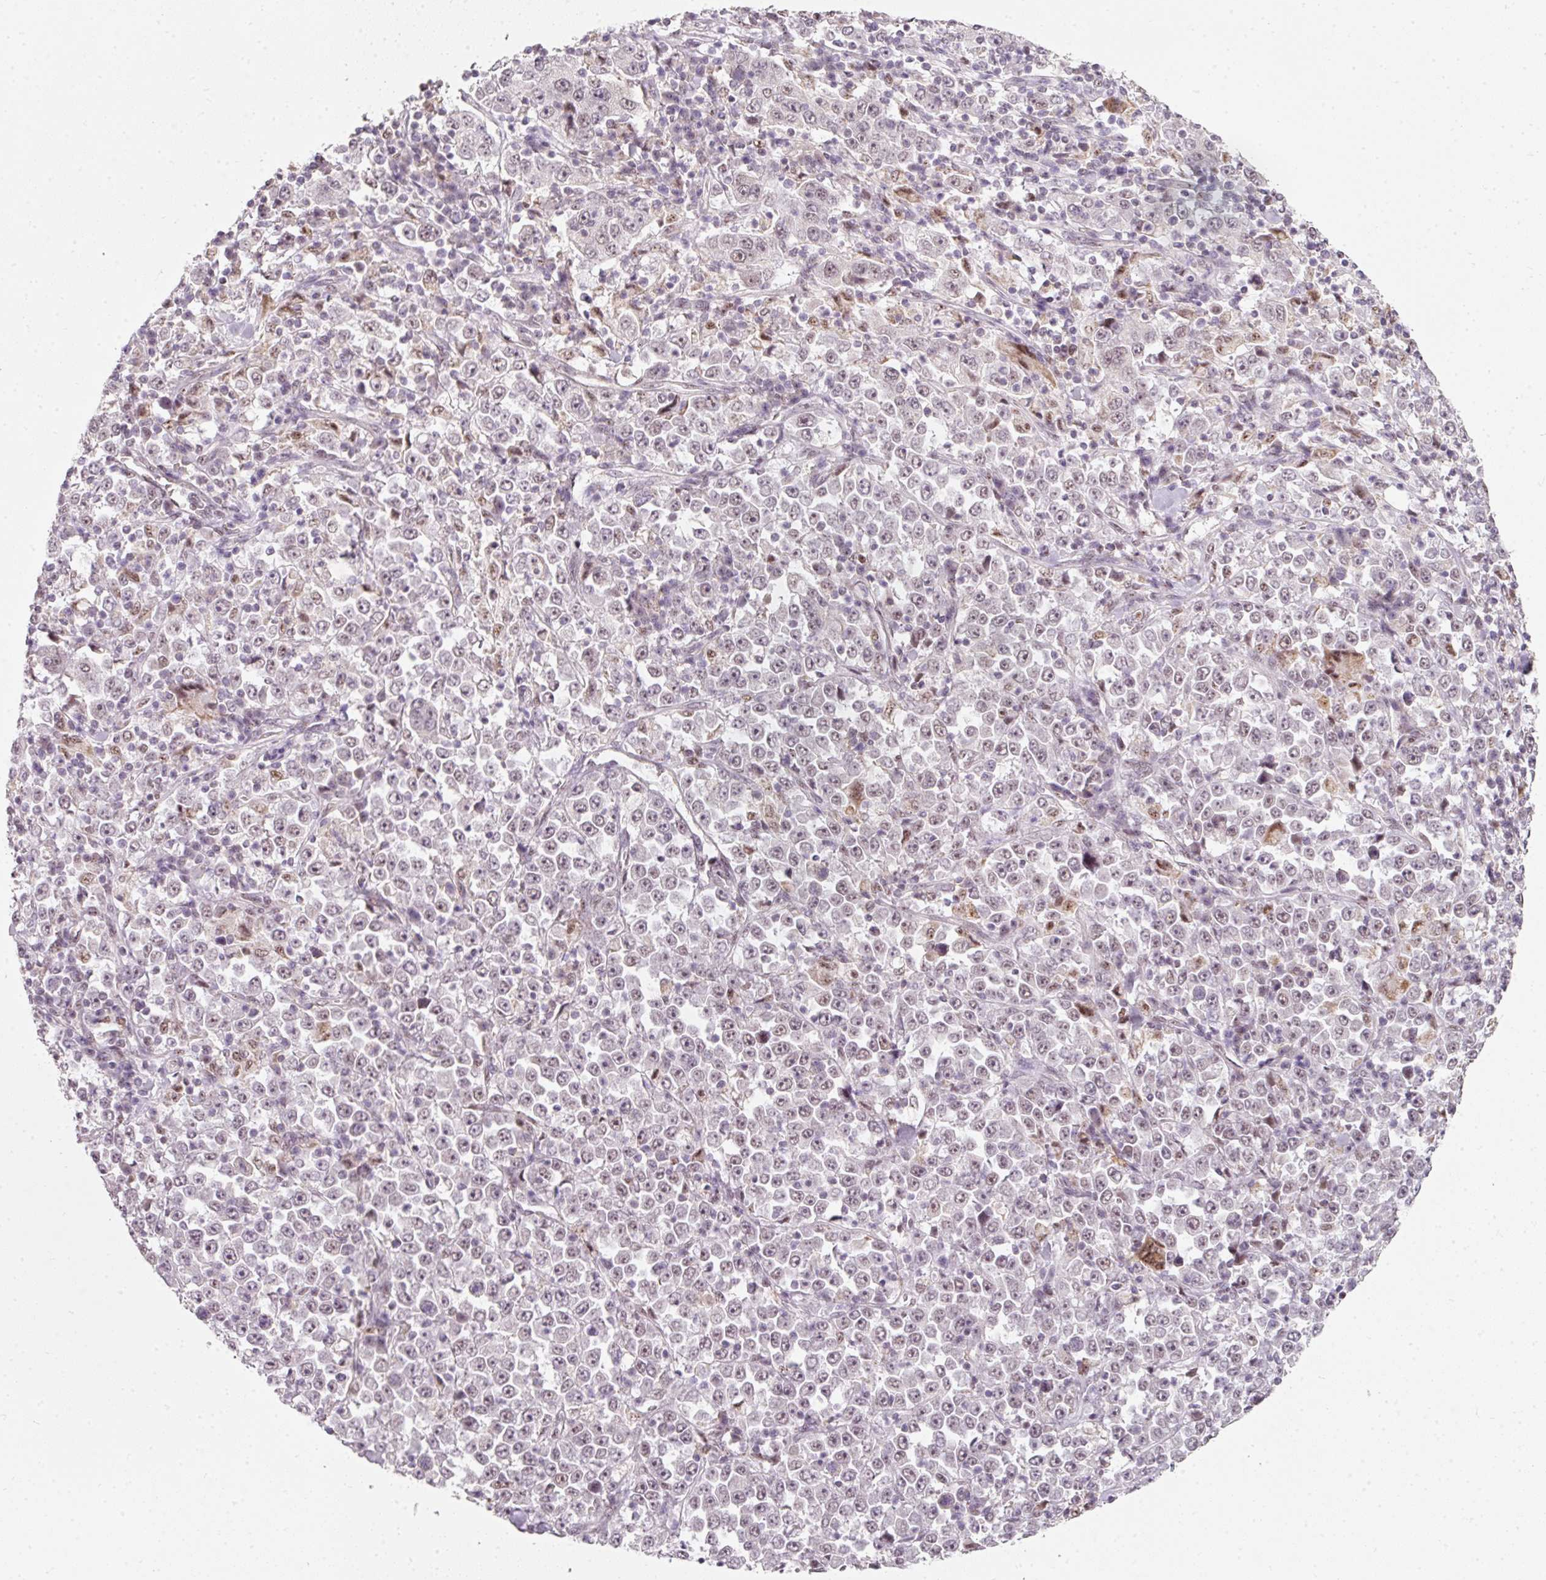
{"staining": {"intensity": "weak", "quantity": "<25%", "location": "nuclear"}, "tissue": "stomach cancer", "cell_type": "Tumor cells", "image_type": "cancer", "snomed": [{"axis": "morphology", "description": "Normal tissue, NOS"}, {"axis": "morphology", "description": "Adenocarcinoma, NOS"}, {"axis": "topography", "description": "Stomach, upper"}, {"axis": "topography", "description": "Stomach"}], "caption": "IHC photomicrograph of neoplastic tissue: adenocarcinoma (stomach) stained with DAB (3,3'-diaminobenzidine) displays no significant protein expression in tumor cells.", "gene": "FSTL3", "patient": {"sex": "male", "age": 59}}